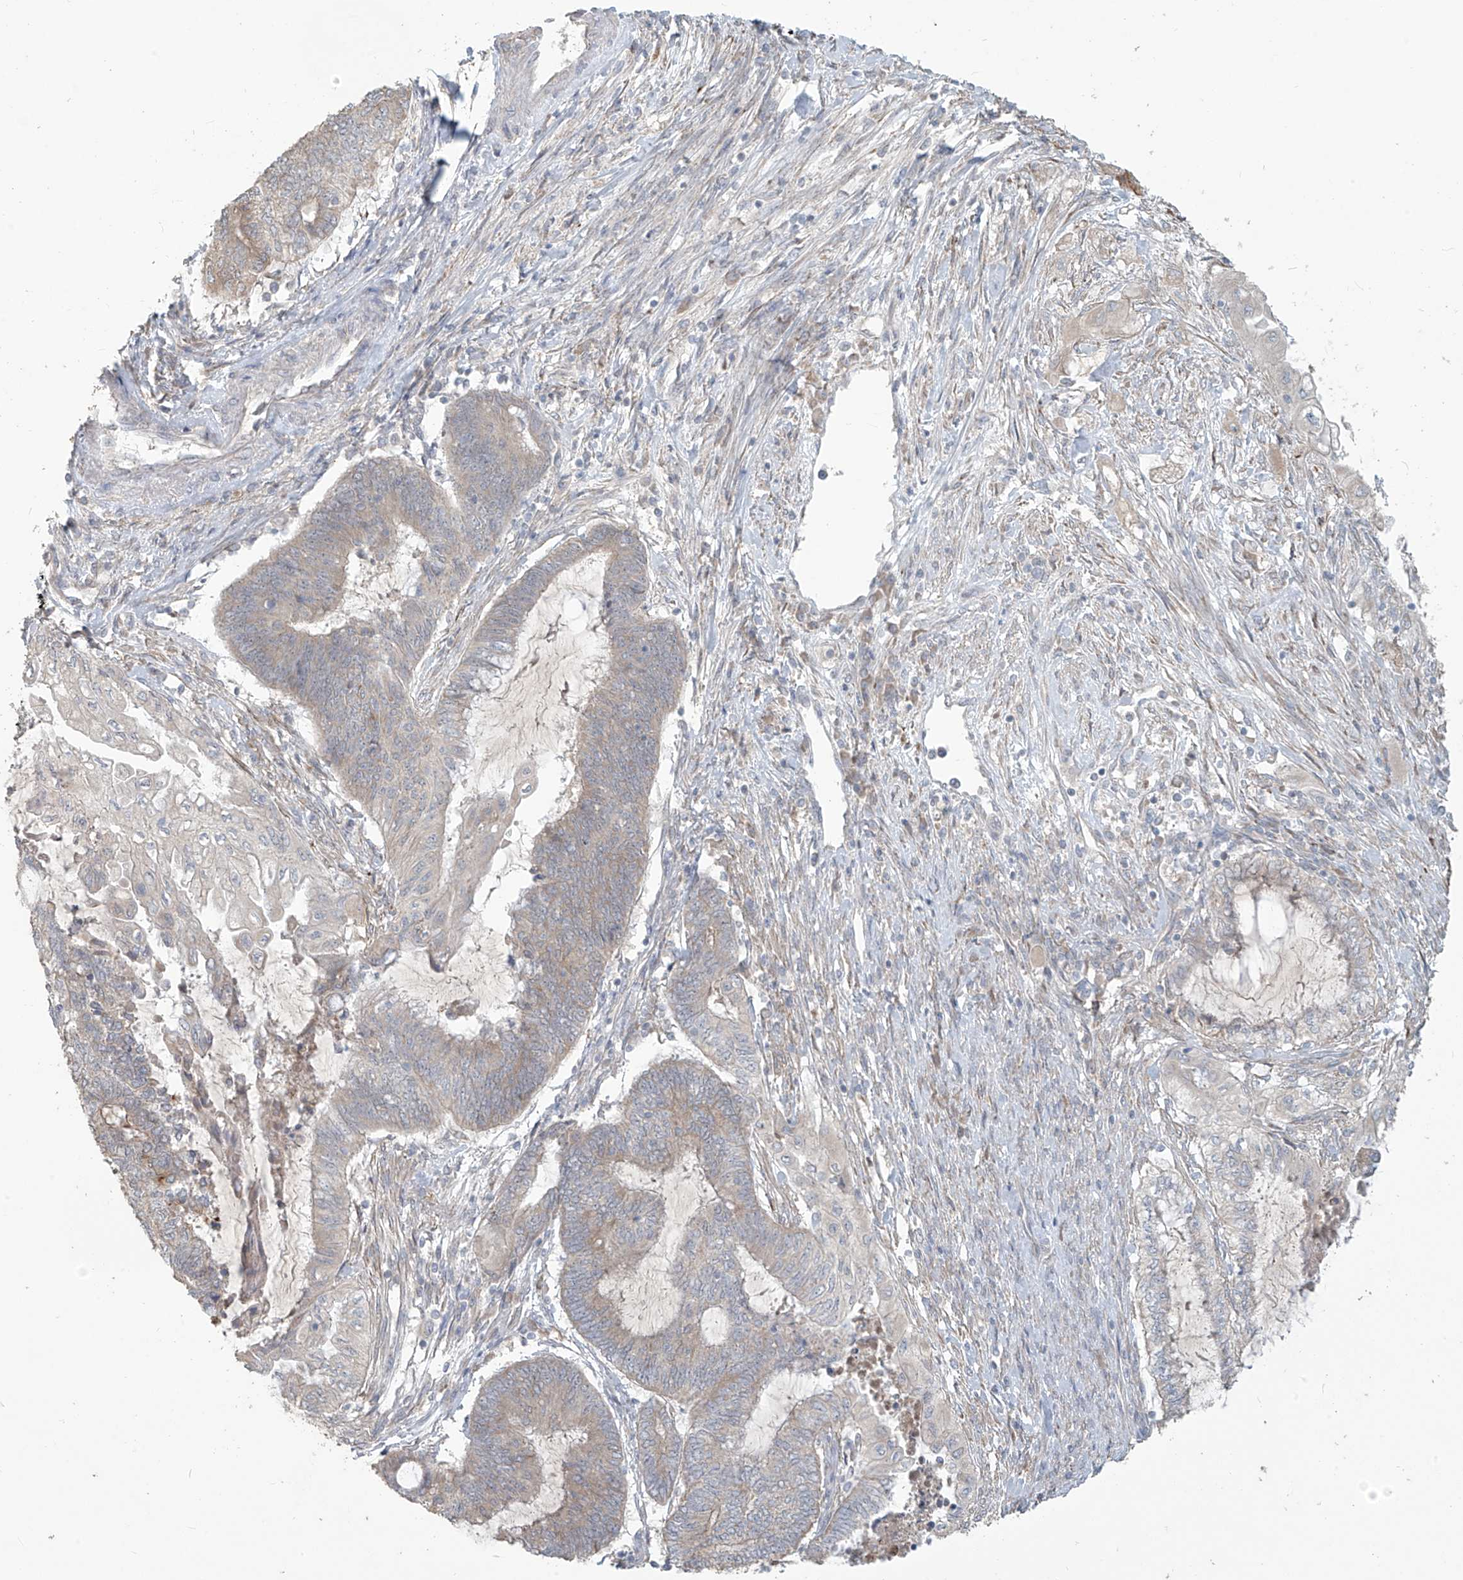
{"staining": {"intensity": "negative", "quantity": "none", "location": "none"}, "tissue": "endometrial cancer", "cell_type": "Tumor cells", "image_type": "cancer", "snomed": [{"axis": "morphology", "description": "Adenocarcinoma, NOS"}, {"axis": "topography", "description": "Uterus"}, {"axis": "topography", "description": "Endometrium"}], "caption": "DAB immunohistochemical staining of endometrial cancer (adenocarcinoma) reveals no significant staining in tumor cells.", "gene": "MAGIX", "patient": {"sex": "female", "age": 70}}